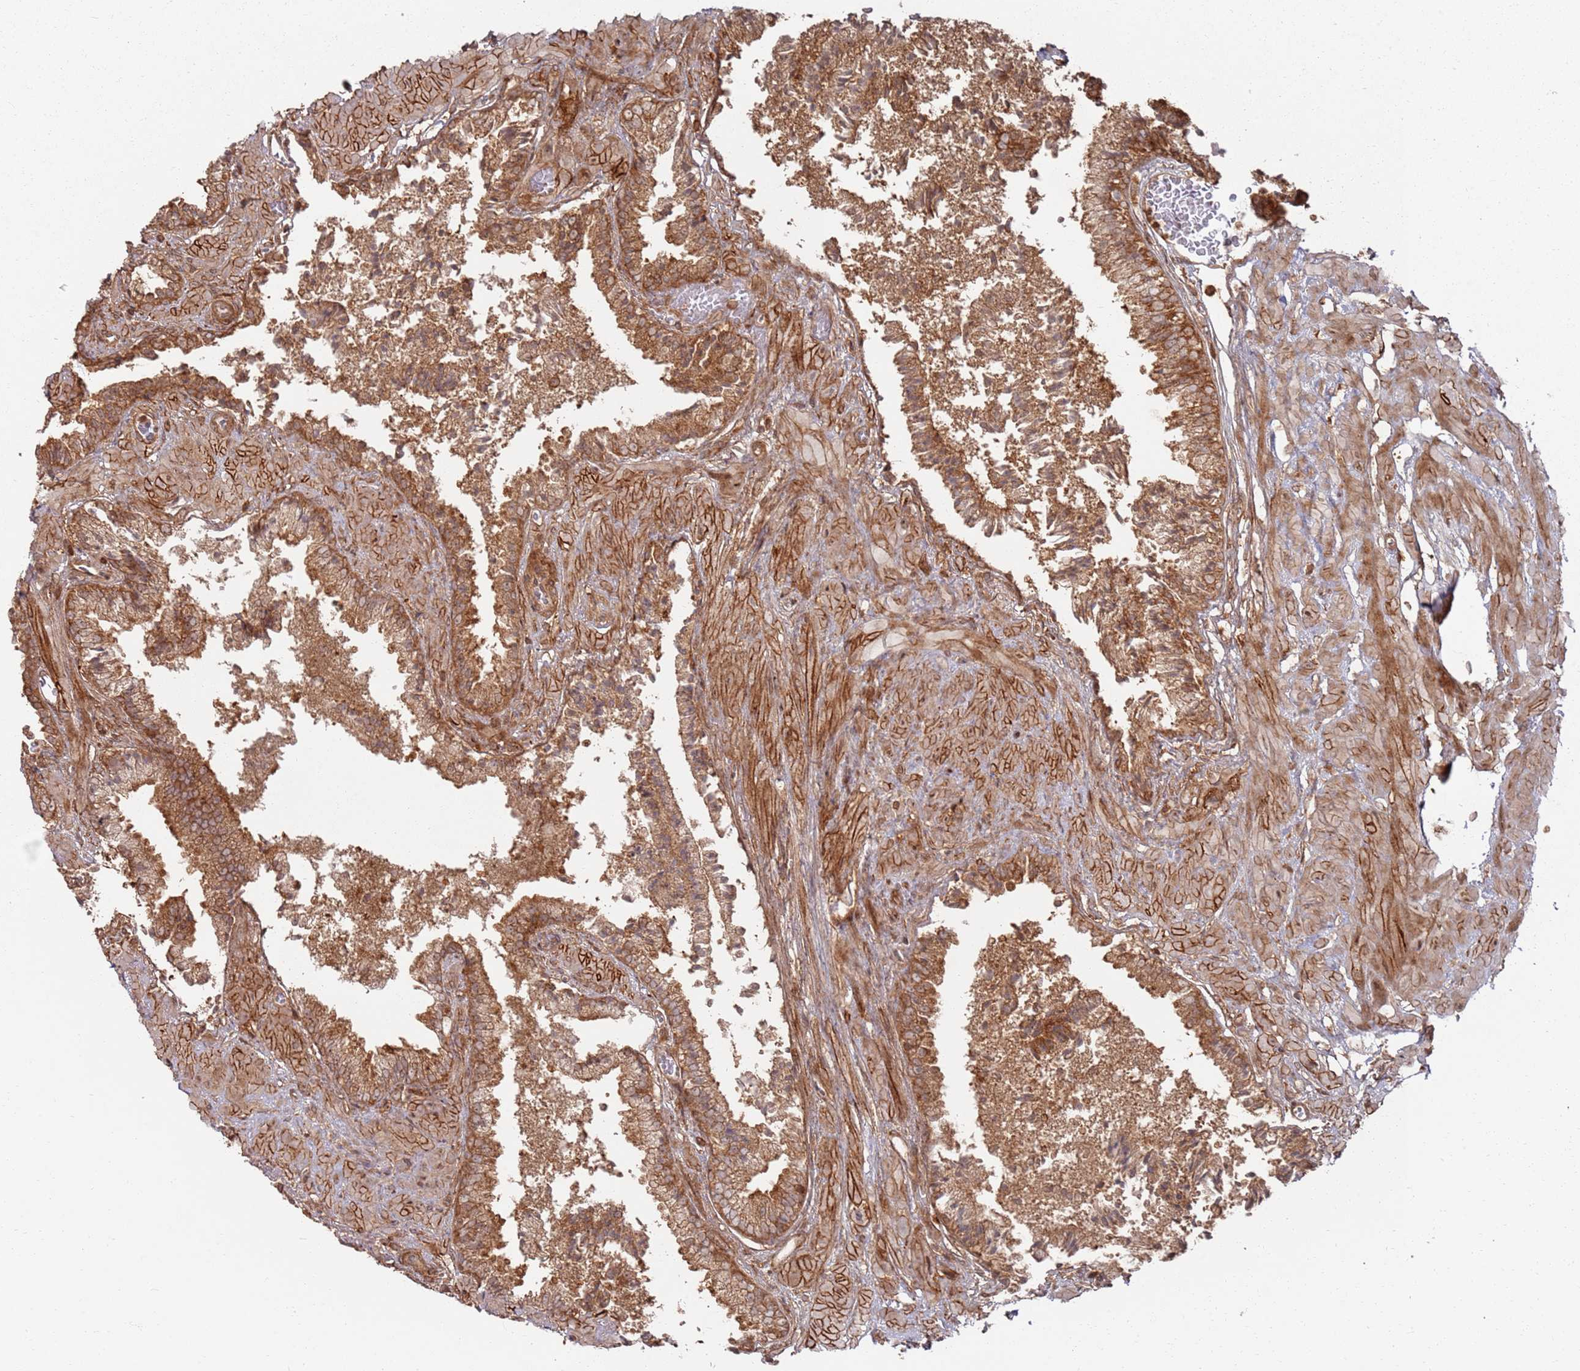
{"staining": {"intensity": "moderate", "quantity": ">75%", "location": "cytoplasmic/membranous"}, "tissue": "prostate cancer", "cell_type": "Tumor cells", "image_type": "cancer", "snomed": [{"axis": "morphology", "description": "Adenocarcinoma, High grade"}, {"axis": "topography", "description": "Prostate"}], "caption": "The immunohistochemical stain shows moderate cytoplasmic/membranous expression in tumor cells of adenocarcinoma (high-grade) (prostate) tissue.", "gene": "PIH1D1", "patient": {"sex": "male", "age": 71}}